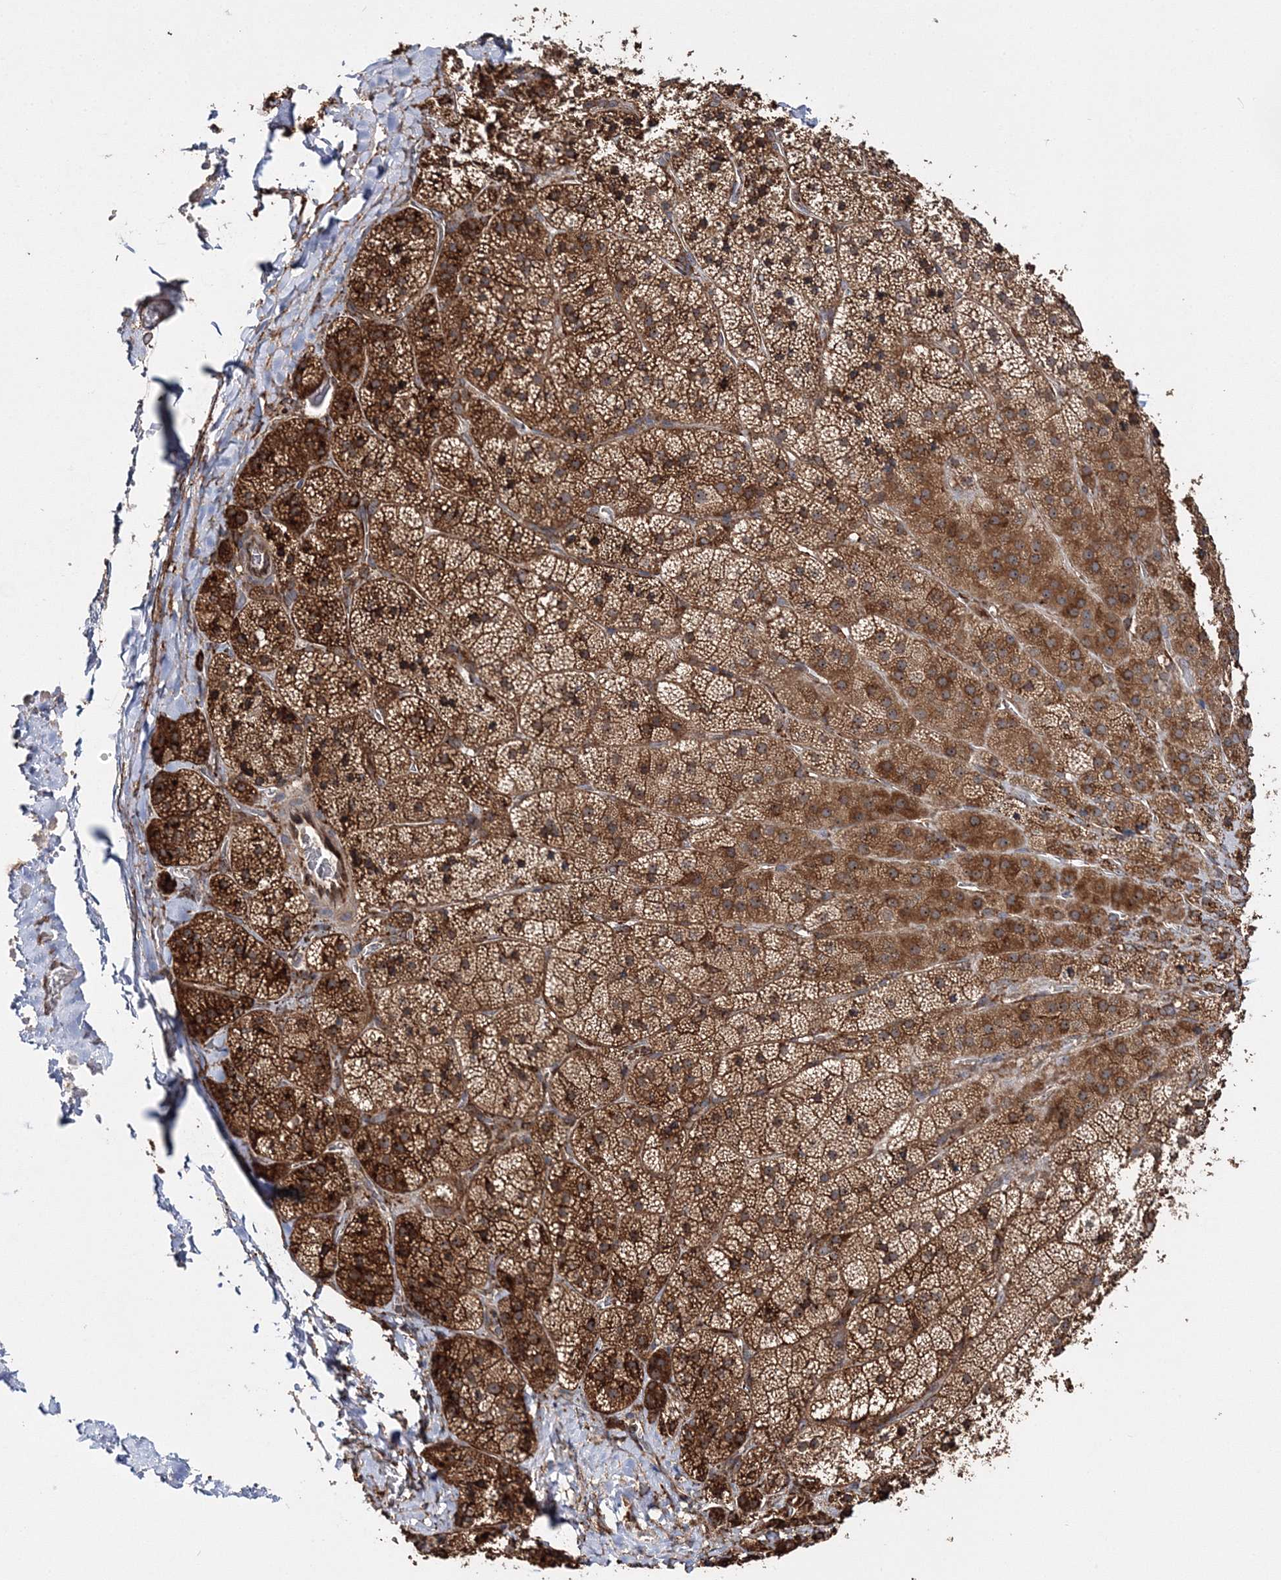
{"staining": {"intensity": "strong", "quantity": ">75%", "location": "cytoplasmic/membranous"}, "tissue": "adrenal gland", "cell_type": "Glandular cells", "image_type": "normal", "snomed": [{"axis": "morphology", "description": "Normal tissue, NOS"}, {"axis": "topography", "description": "Adrenal gland"}], "caption": "Immunohistochemical staining of benign adrenal gland exhibits high levels of strong cytoplasmic/membranous positivity in approximately >75% of glandular cells.", "gene": "SCRN3", "patient": {"sex": "female", "age": 44}}